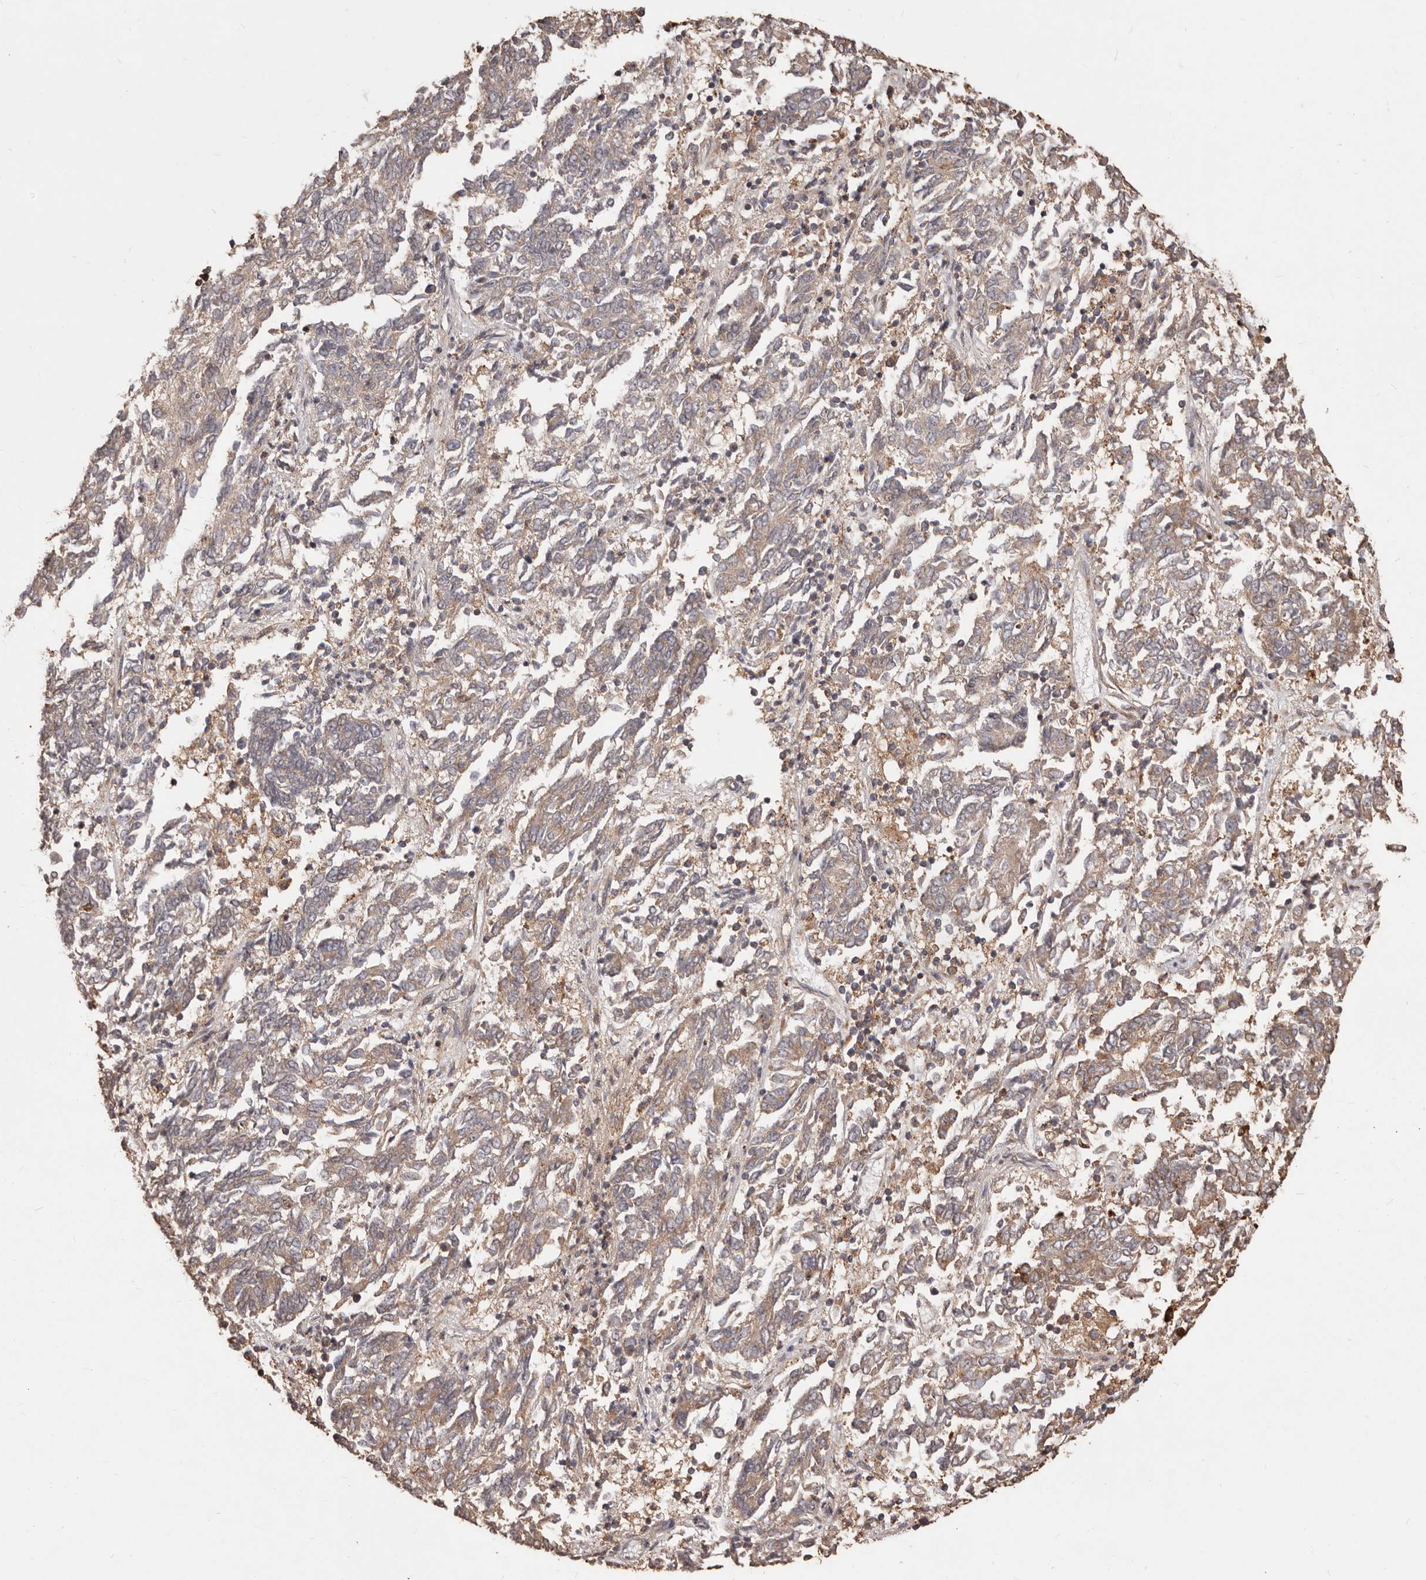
{"staining": {"intensity": "weak", "quantity": "25%-75%", "location": "cytoplasmic/membranous"}, "tissue": "endometrial cancer", "cell_type": "Tumor cells", "image_type": "cancer", "snomed": [{"axis": "morphology", "description": "Adenocarcinoma, NOS"}, {"axis": "topography", "description": "Endometrium"}], "caption": "Weak cytoplasmic/membranous expression for a protein is seen in about 25%-75% of tumor cells of adenocarcinoma (endometrial) using immunohistochemistry (IHC).", "gene": "MTO1", "patient": {"sex": "female", "age": 80}}